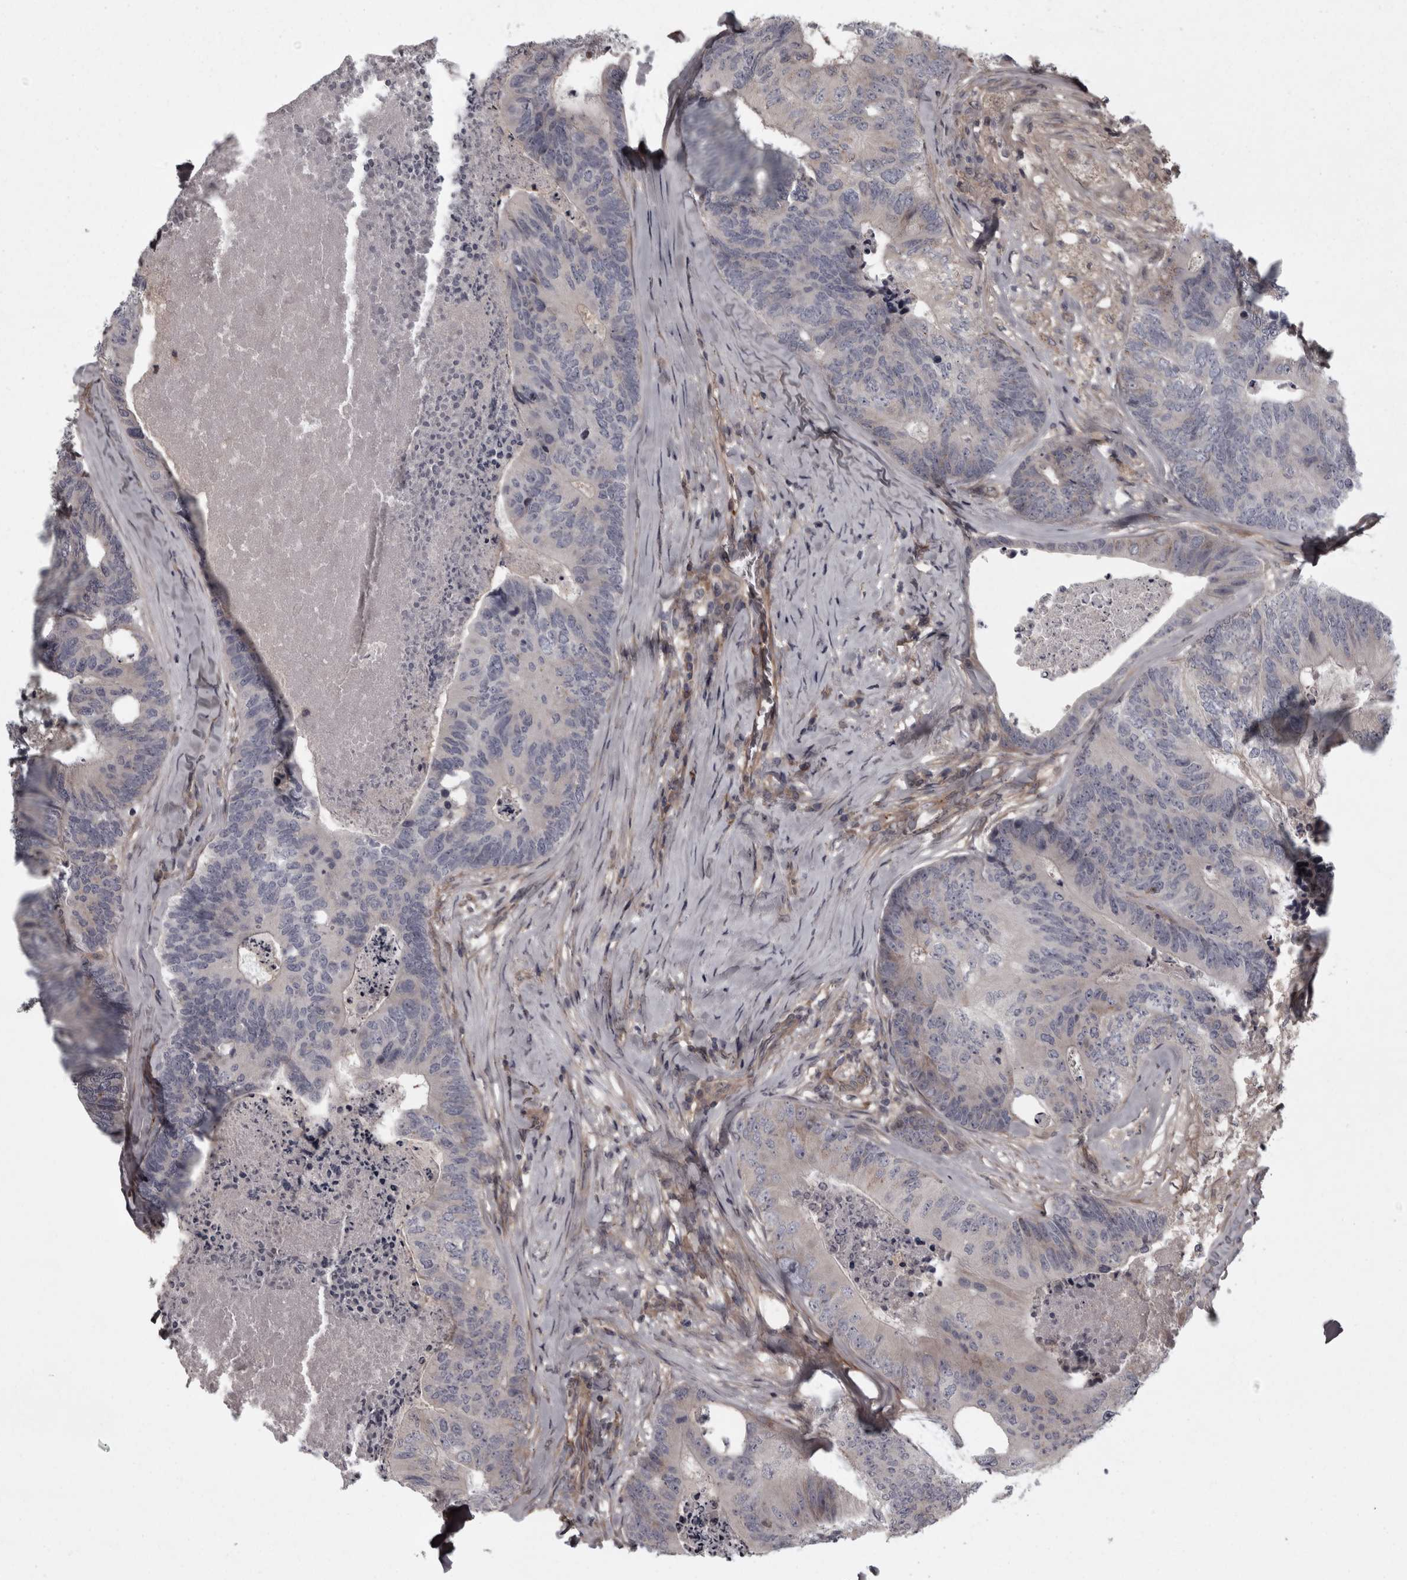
{"staining": {"intensity": "negative", "quantity": "none", "location": "none"}, "tissue": "colorectal cancer", "cell_type": "Tumor cells", "image_type": "cancer", "snomed": [{"axis": "morphology", "description": "Adenocarcinoma, NOS"}, {"axis": "topography", "description": "Colon"}], "caption": "Protein analysis of colorectal adenocarcinoma demonstrates no significant staining in tumor cells. (Immunohistochemistry (ihc), brightfield microscopy, high magnification).", "gene": "RSU1", "patient": {"sex": "female", "age": 67}}